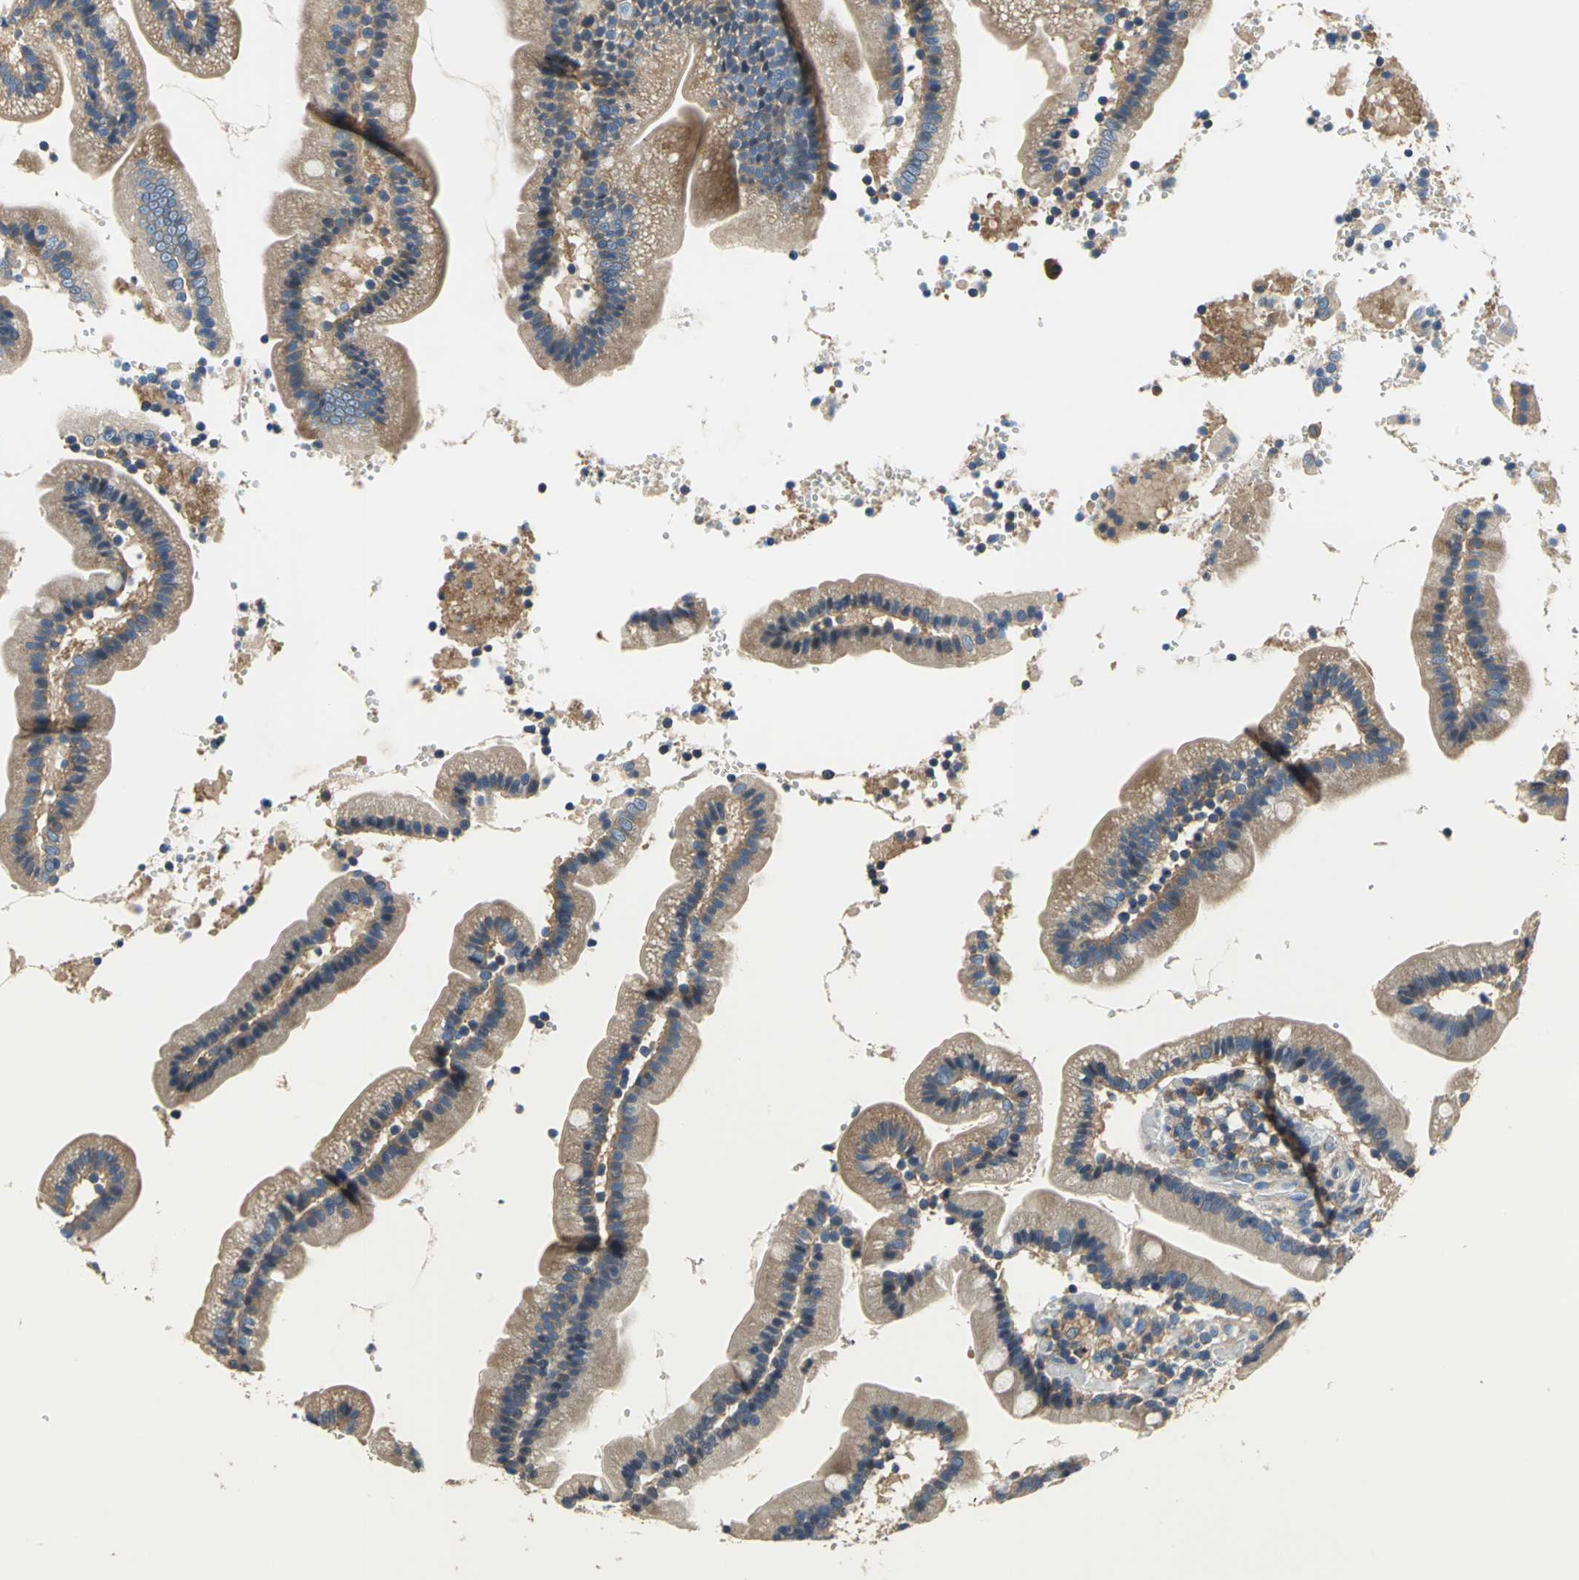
{"staining": {"intensity": "weak", "quantity": ">75%", "location": "cytoplasmic/membranous"}, "tissue": "duodenum", "cell_type": "Glandular cells", "image_type": "normal", "snomed": [{"axis": "morphology", "description": "Normal tissue, NOS"}, {"axis": "topography", "description": "Duodenum"}], "caption": "IHC histopathology image of normal human duodenum stained for a protein (brown), which shows low levels of weak cytoplasmic/membranous expression in approximately >75% of glandular cells.", "gene": "DDX3X", "patient": {"sex": "male", "age": 66}}